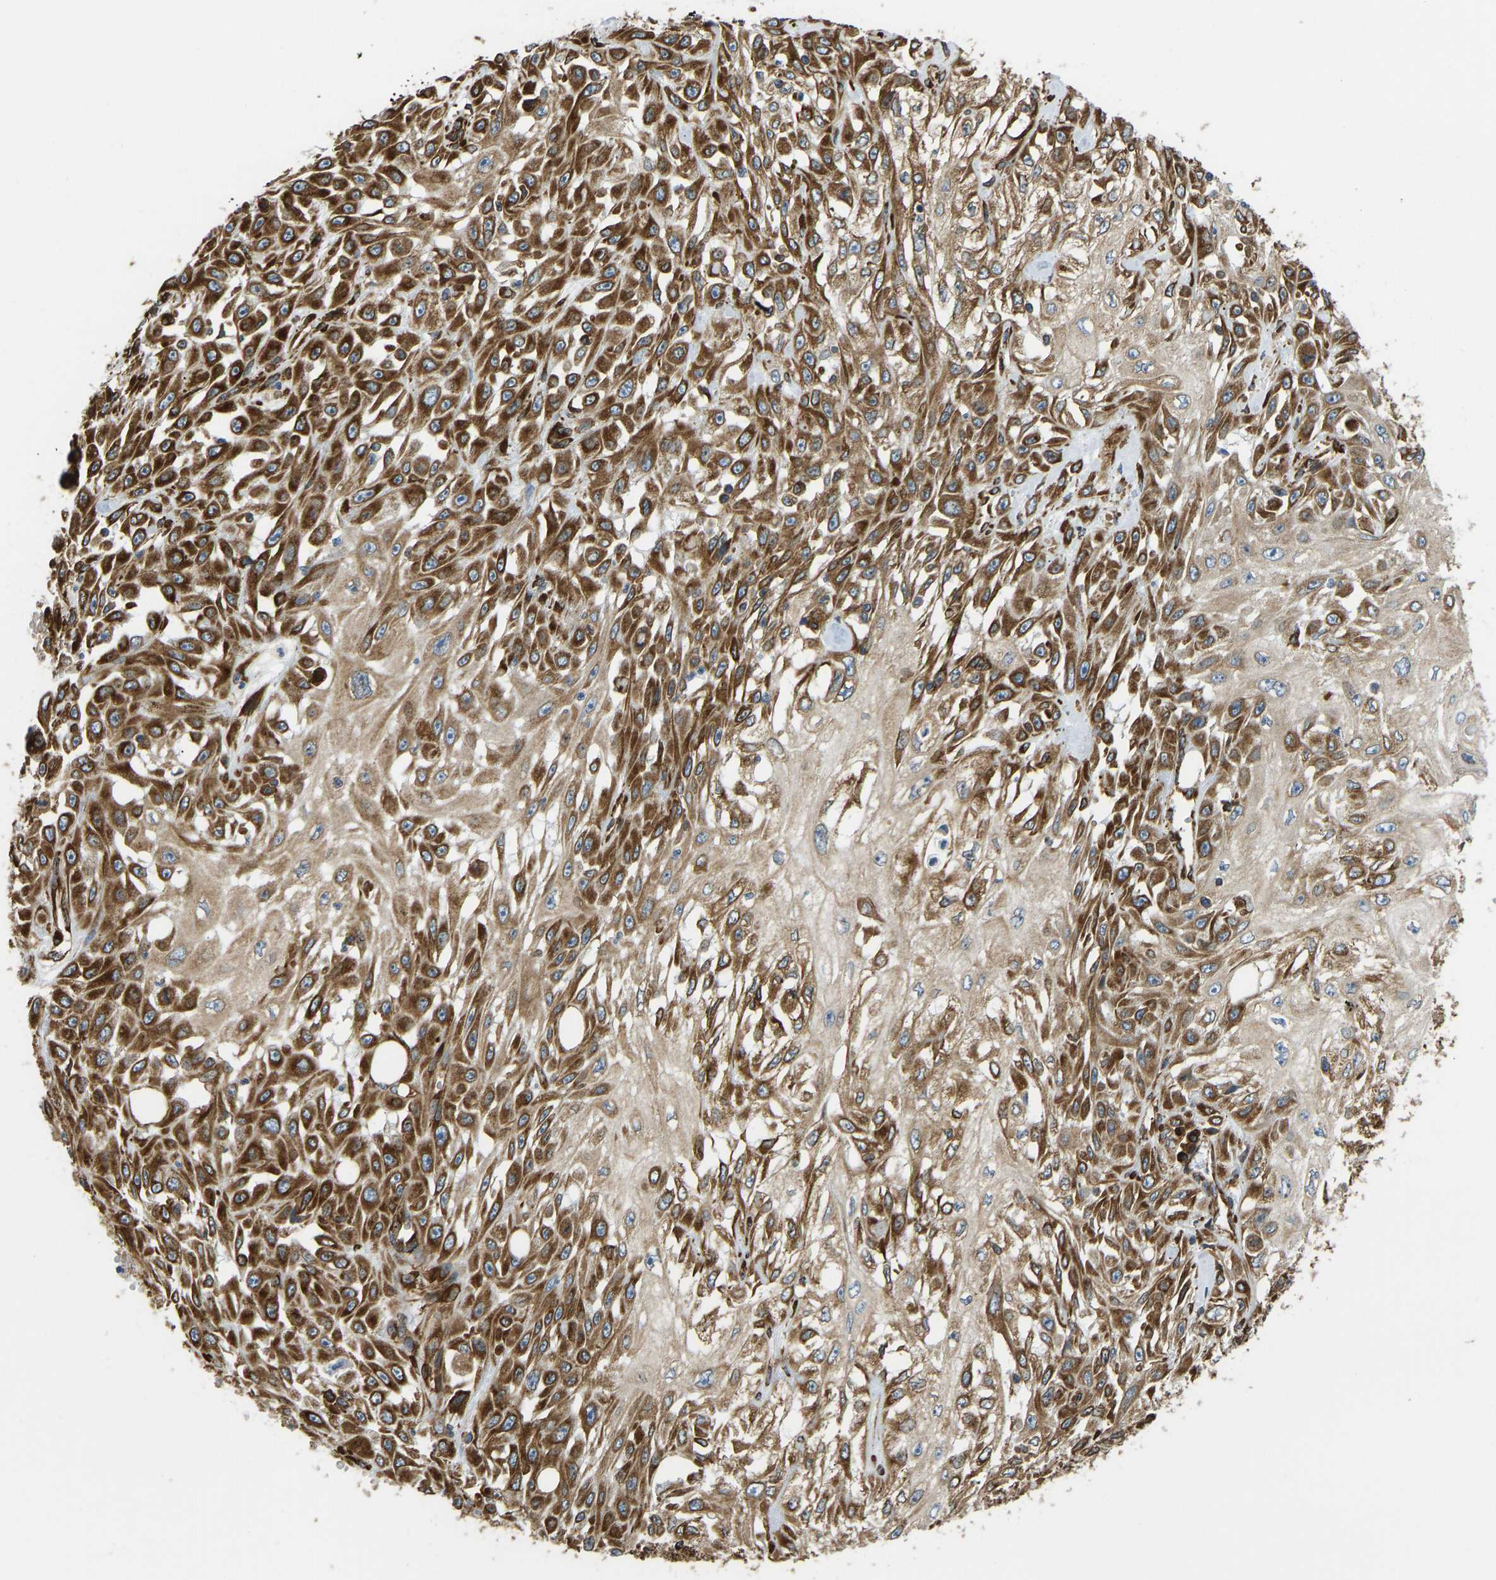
{"staining": {"intensity": "strong", "quantity": ">75%", "location": "cytoplasmic/membranous"}, "tissue": "skin cancer", "cell_type": "Tumor cells", "image_type": "cancer", "snomed": [{"axis": "morphology", "description": "Squamous cell carcinoma, NOS"}, {"axis": "morphology", "description": "Squamous cell carcinoma, metastatic, NOS"}, {"axis": "topography", "description": "Skin"}, {"axis": "topography", "description": "Lymph node"}], "caption": "DAB (3,3'-diaminobenzidine) immunohistochemical staining of squamous cell carcinoma (skin) shows strong cytoplasmic/membranous protein positivity in approximately >75% of tumor cells.", "gene": "BEX3", "patient": {"sex": "male", "age": 75}}